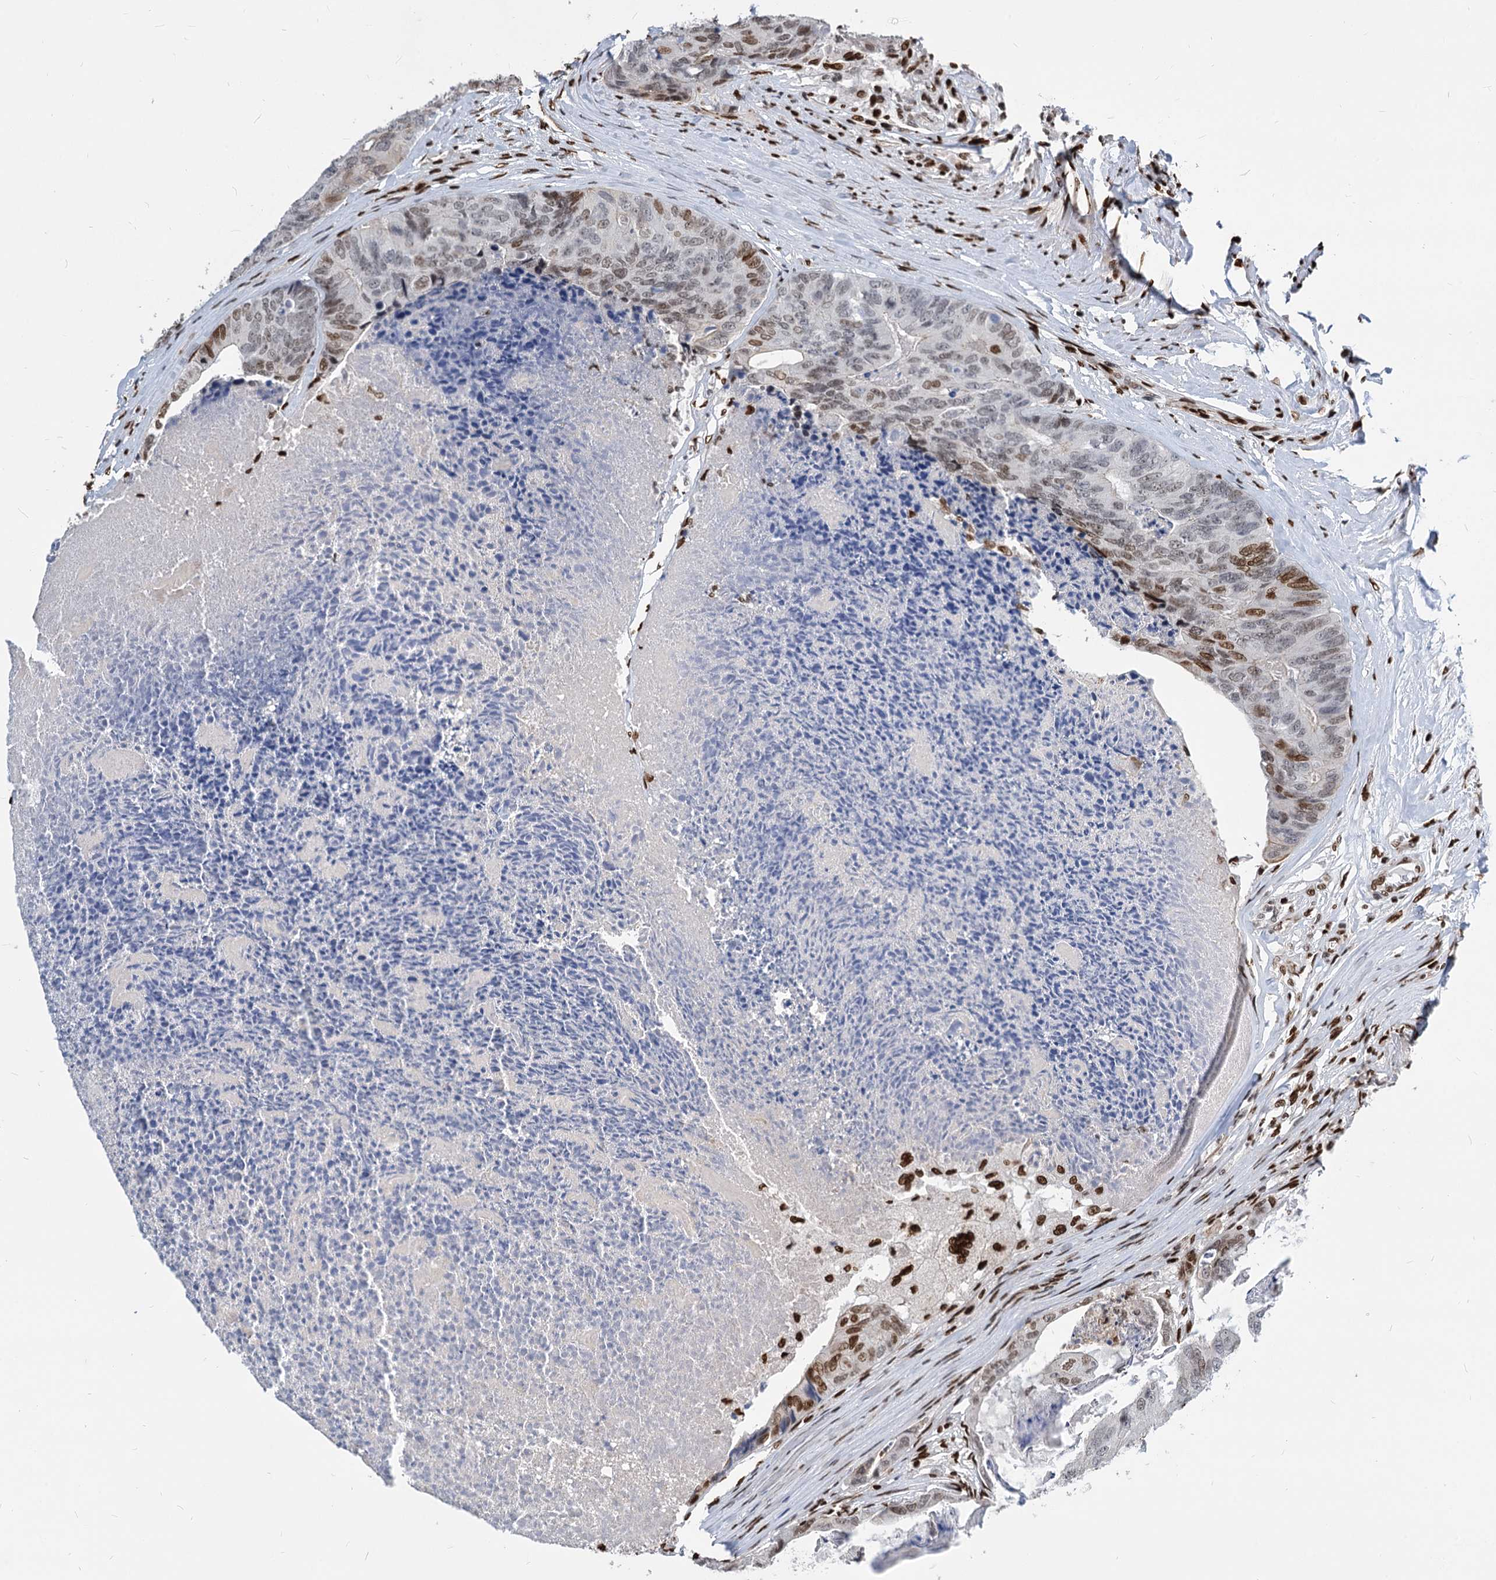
{"staining": {"intensity": "moderate", "quantity": "<25%", "location": "nuclear"}, "tissue": "colorectal cancer", "cell_type": "Tumor cells", "image_type": "cancer", "snomed": [{"axis": "morphology", "description": "Adenocarcinoma, NOS"}, {"axis": "topography", "description": "Colon"}], "caption": "High-magnification brightfield microscopy of adenocarcinoma (colorectal) stained with DAB (3,3'-diaminobenzidine) (brown) and counterstained with hematoxylin (blue). tumor cells exhibit moderate nuclear positivity is seen in approximately<25% of cells.", "gene": "MECP2", "patient": {"sex": "female", "age": 67}}